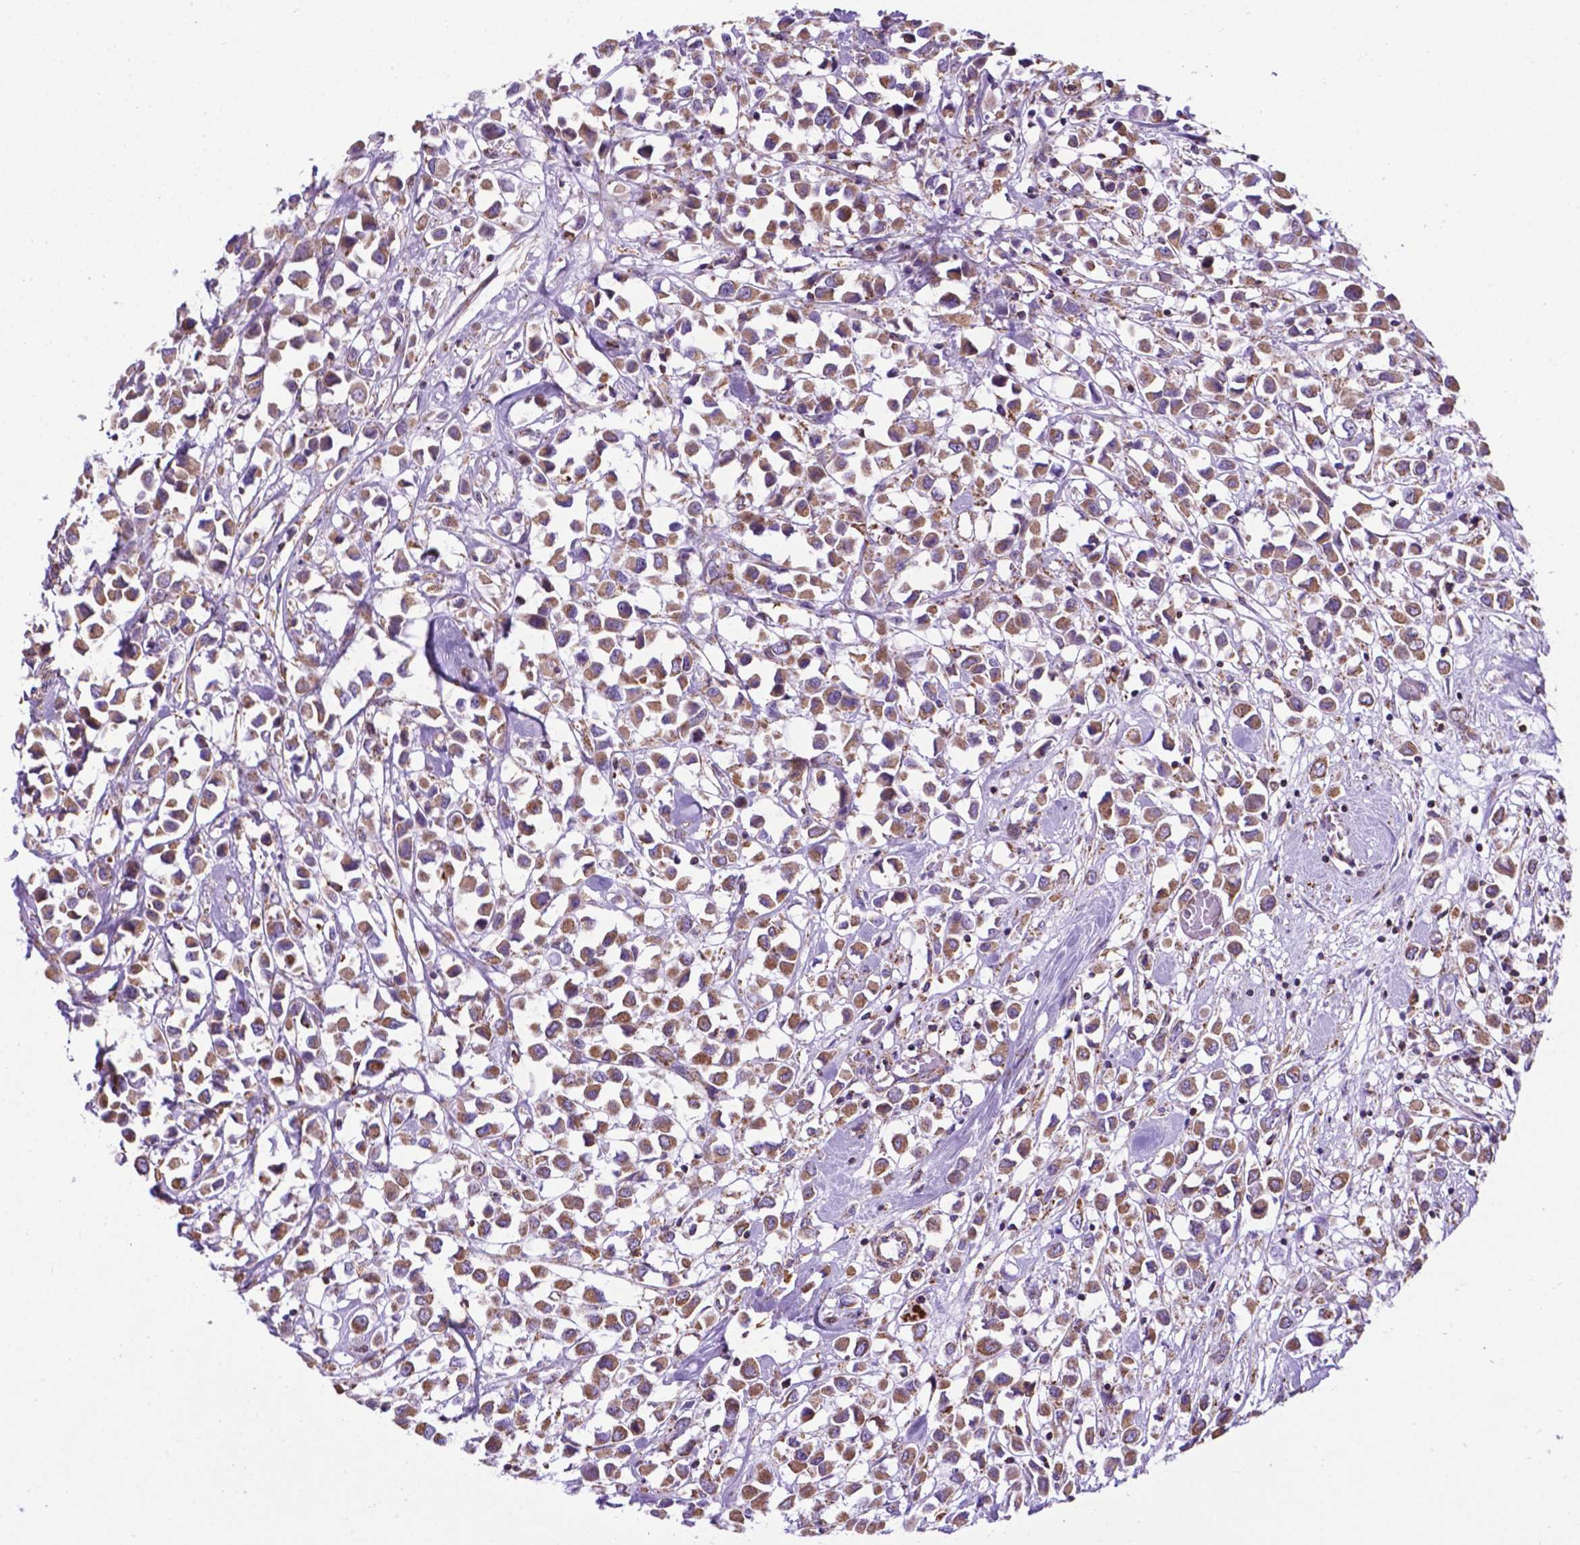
{"staining": {"intensity": "moderate", "quantity": ">75%", "location": "cytoplasmic/membranous"}, "tissue": "breast cancer", "cell_type": "Tumor cells", "image_type": "cancer", "snomed": [{"axis": "morphology", "description": "Duct carcinoma"}, {"axis": "topography", "description": "Breast"}], "caption": "Brown immunohistochemical staining in breast cancer (invasive ductal carcinoma) shows moderate cytoplasmic/membranous expression in about >75% of tumor cells.", "gene": "POU3F3", "patient": {"sex": "female", "age": 61}}